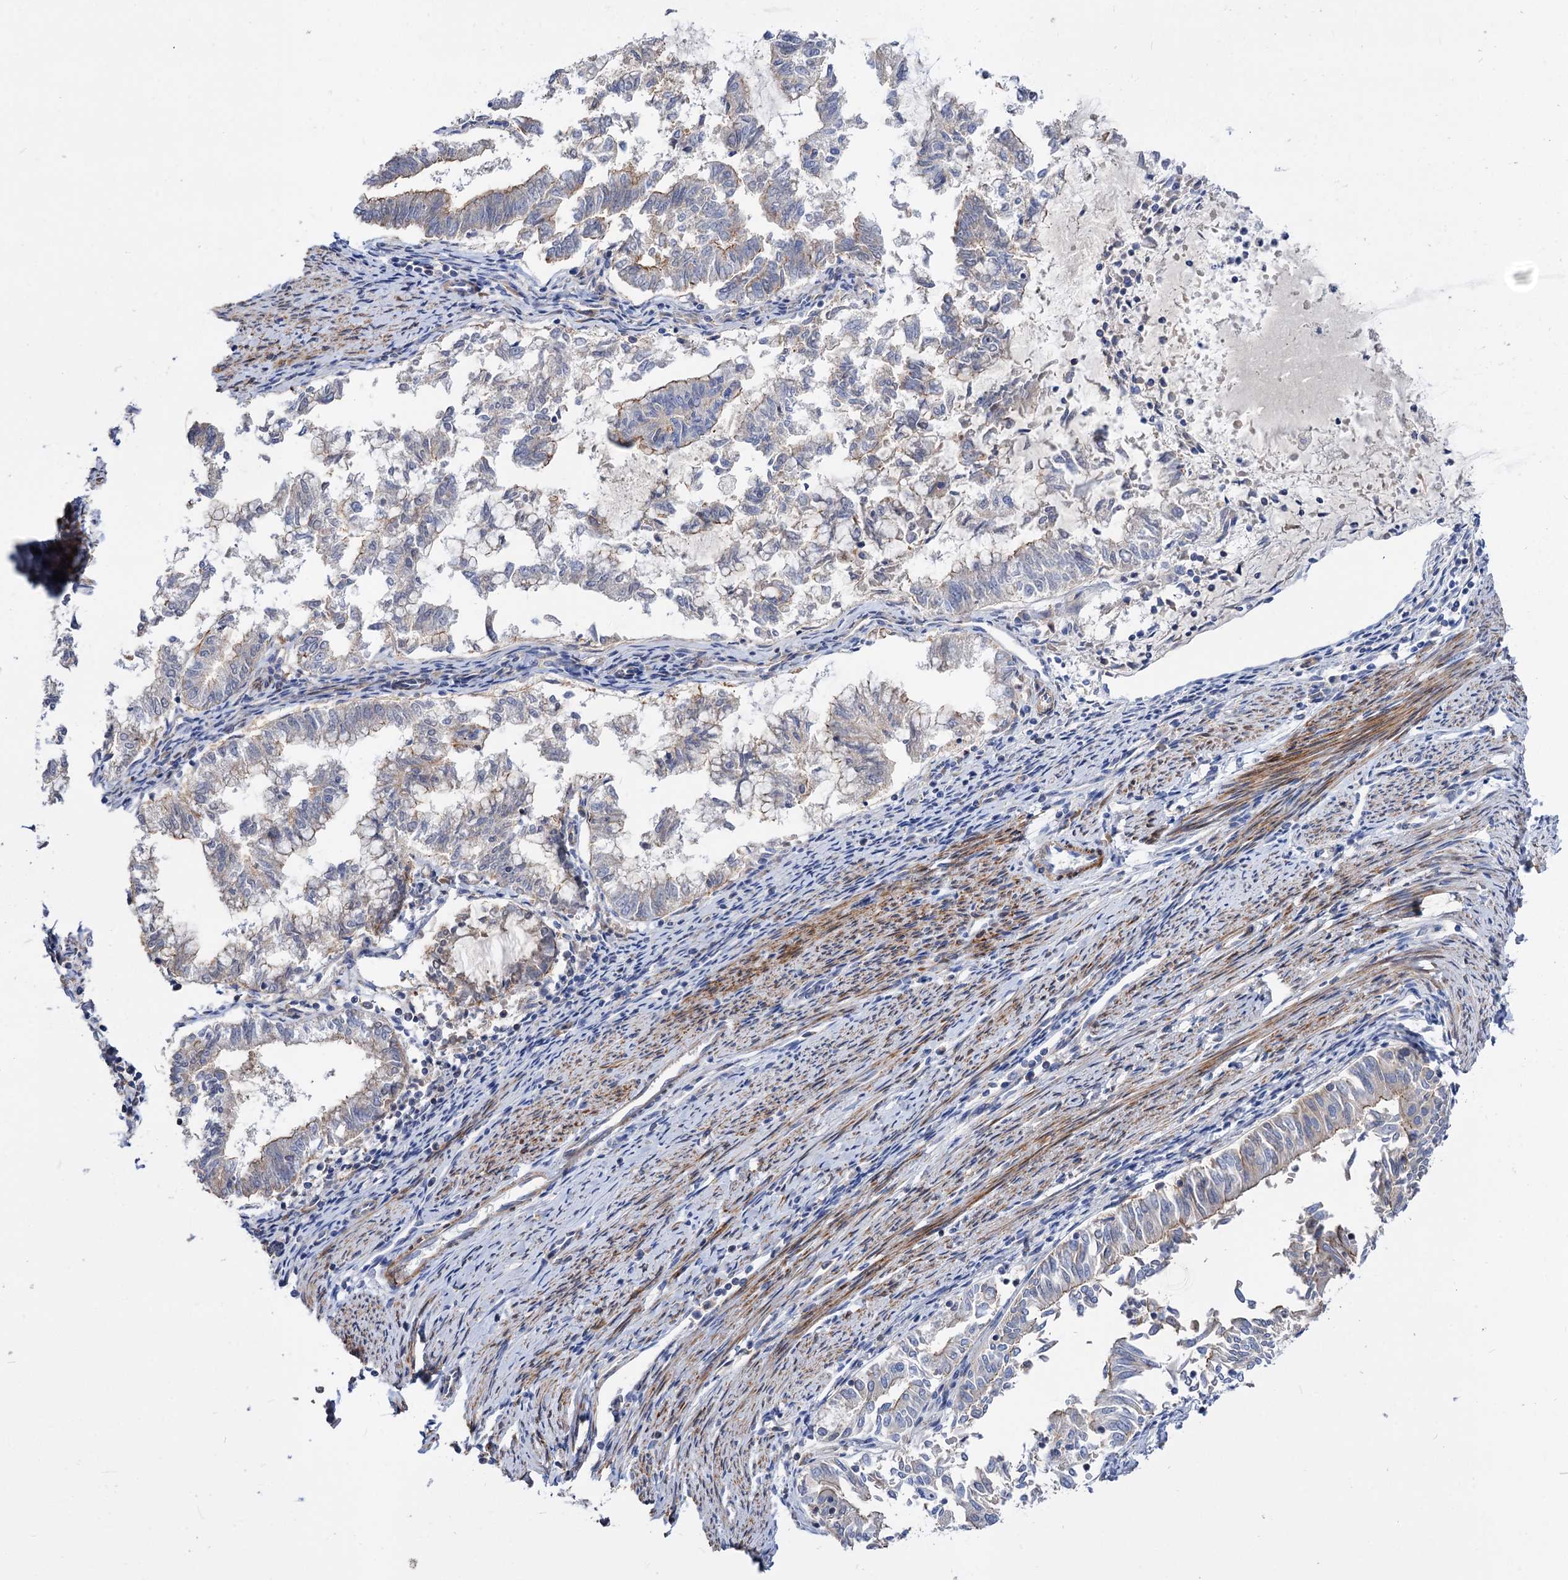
{"staining": {"intensity": "weak", "quantity": "<25%", "location": "cytoplasmic/membranous"}, "tissue": "endometrial cancer", "cell_type": "Tumor cells", "image_type": "cancer", "snomed": [{"axis": "morphology", "description": "Adenocarcinoma, NOS"}, {"axis": "topography", "description": "Endometrium"}], "caption": "Immunohistochemistry micrograph of neoplastic tissue: adenocarcinoma (endometrial) stained with DAB reveals no significant protein staining in tumor cells. (Immunohistochemistry, brightfield microscopy, high magnification).", "gene": "NUDCD2", "patient": {"sex": "female", "age": 79}}